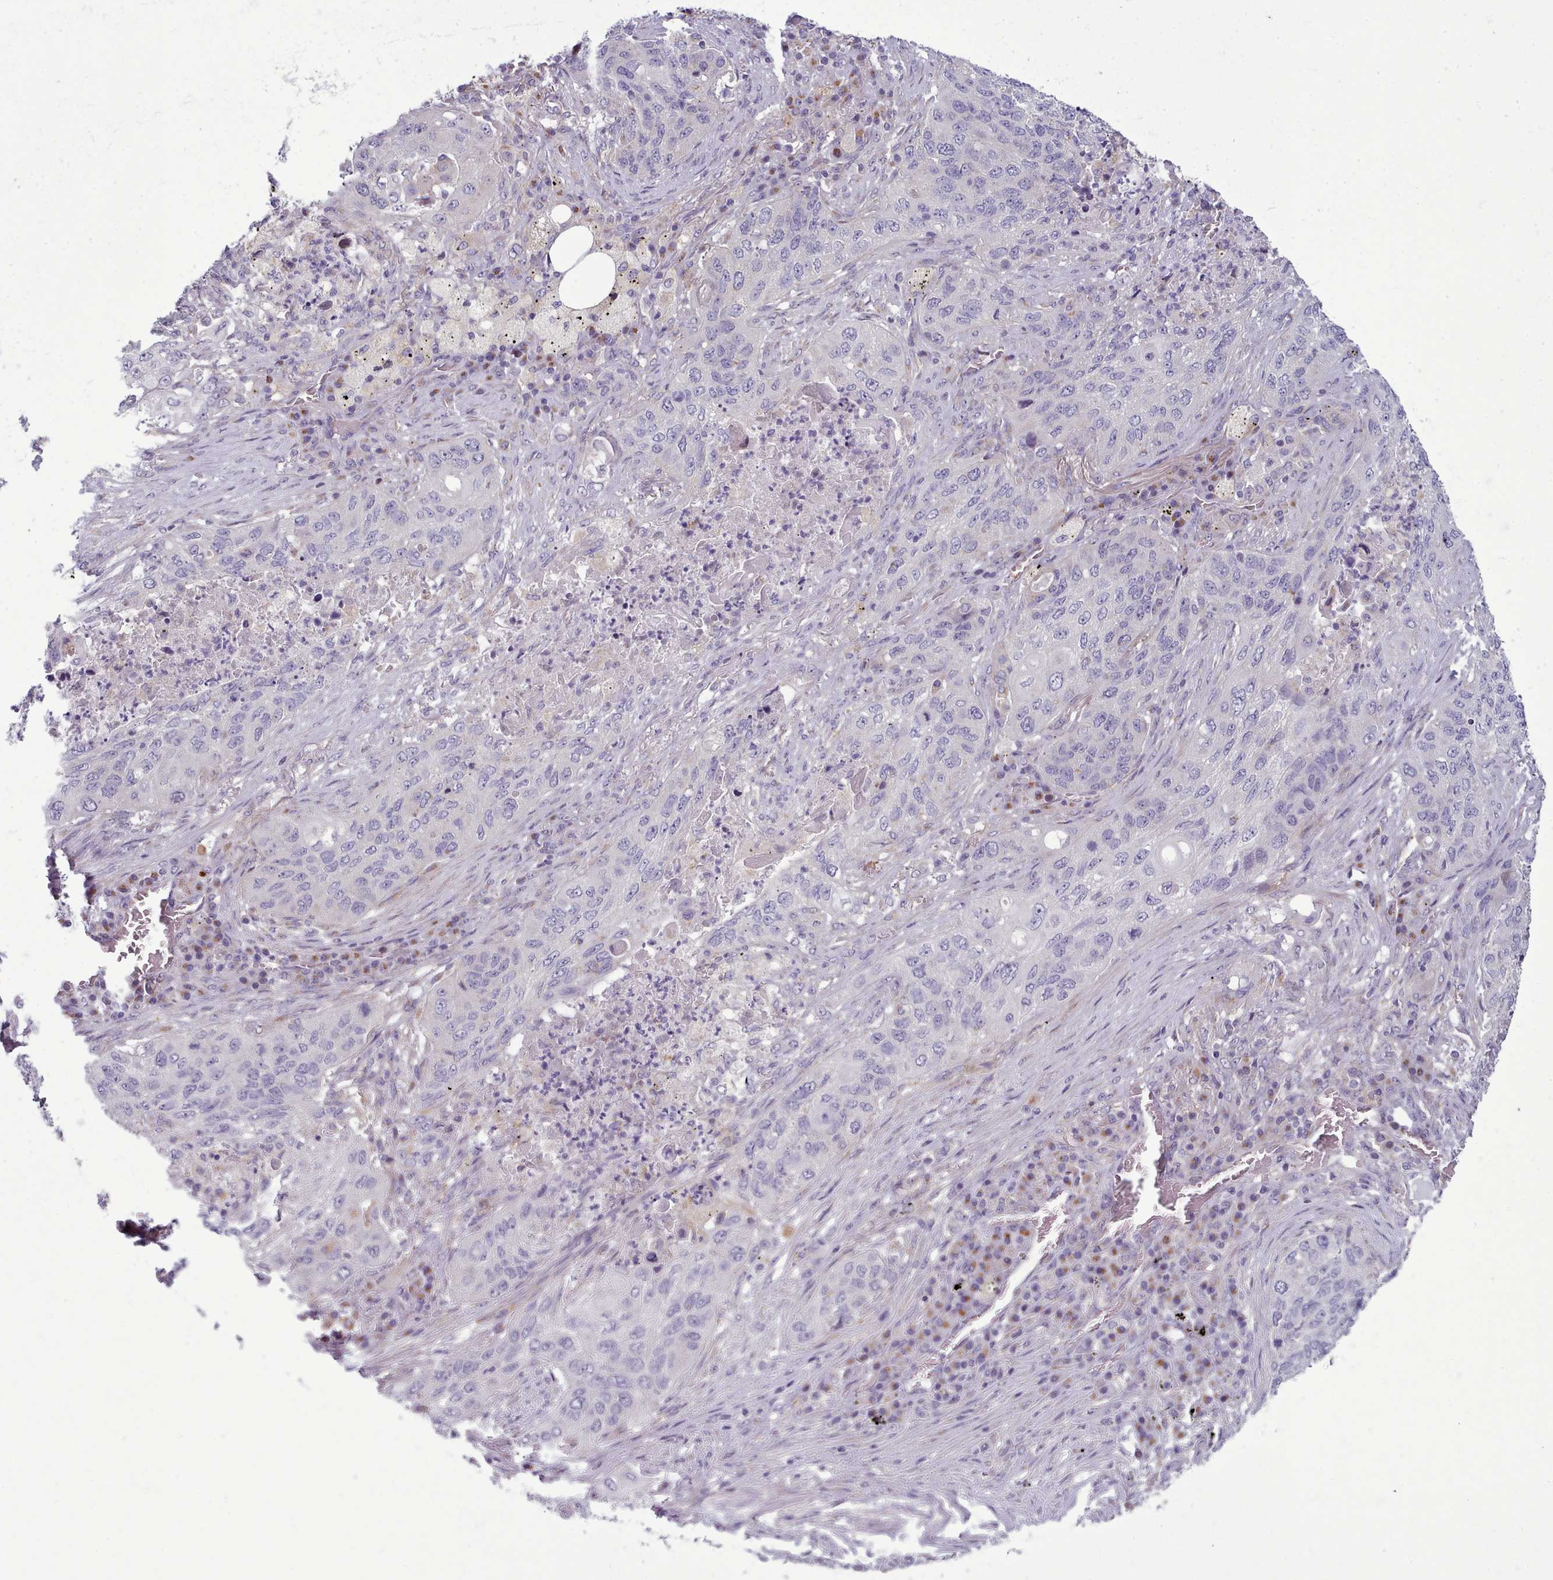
{"staining": {"intensity": "negative", "quantity": "none", "location": "none"}, "tissue": "lung cancer", "cell_type": "Tumor cells", "image_type": "cancer", "snomed": [{"axis": "morphology", "description": "Squamous cell carcinoma, NOS"}, {"axis": "topography", "description": "Lung"}], "caption": "Tumor cells show no significant protein expression in lung squamous cell carcinoma.", "gene": "MYRFL", "patient": {"sex": "female", "age": 63}}